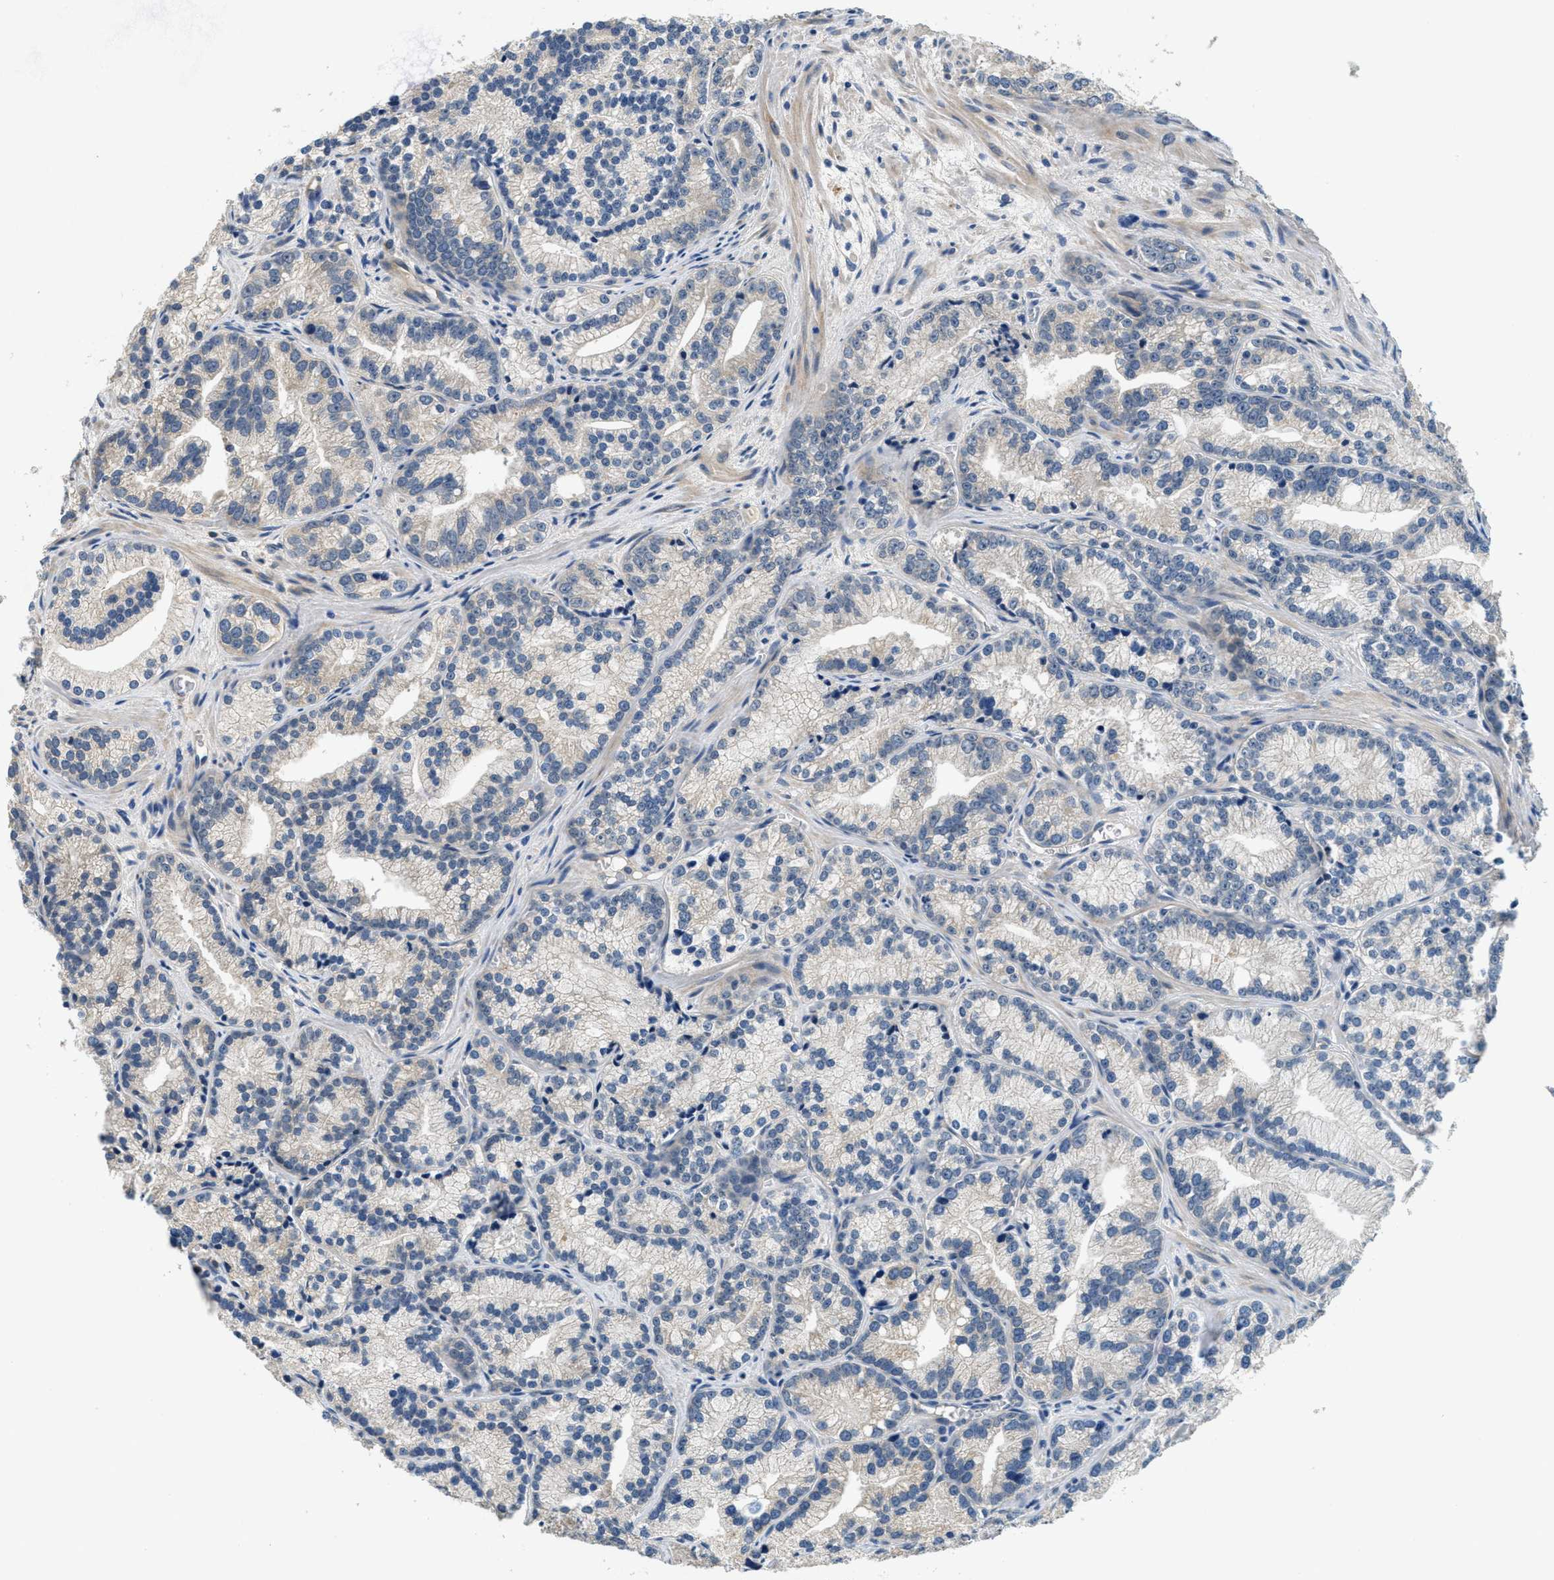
{"staining": {"intensity": "weak", "quantity": "<25%", "location": "cytoplasmic/membranous"}, "tissue": "prostate cancer", "cell_type": "Tumor cells", "image_type": "cancer", "snomed": [{"axis": "morphology", "description": "Adenocarcinoma, Low grade"}, {"axis": "topography", "description": "Prostate"}], "caption": "IHC image of prostate cancer stained for a protein (brown), which shows no expression in tumor cells.", "gene": "ALDH3A2", "patient": {"sex": "male", "age": 89}}